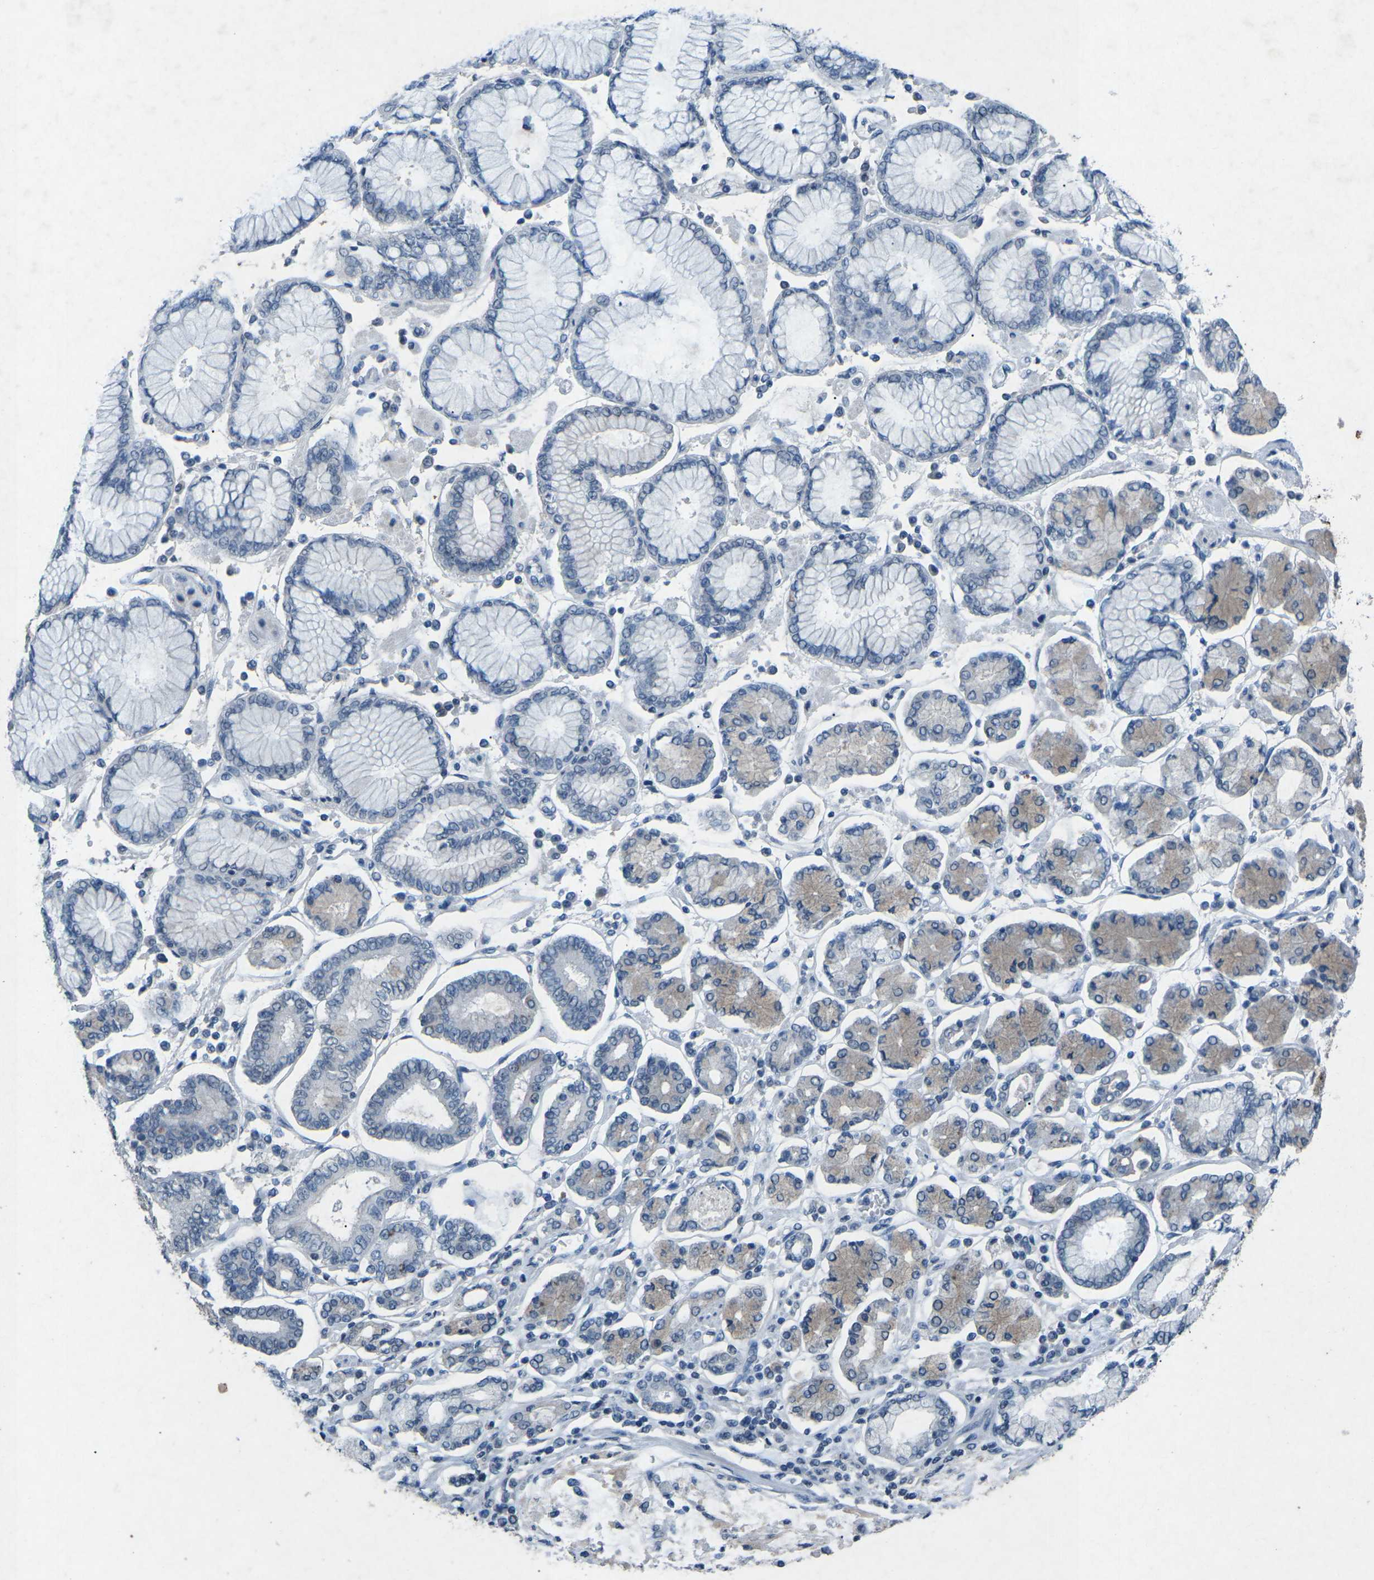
{"staining": {"intensity": "negative", "quantity": "none", "location": "none"}, "tissue": "stomach cancer", "cell_type": "Tumor cells", "image_type": "cancer", "snomed": [{"axis": "morphology", "description": "Adenocarcinoma, NOS"}, {"axis": "topography", "description": "Stomach"}], "caption": "IHC of human stomach adenocarcinoma shows no positivity in tumor cells.", "gene": "A1BG", "patient": {"sex": "male", "age": 76}}